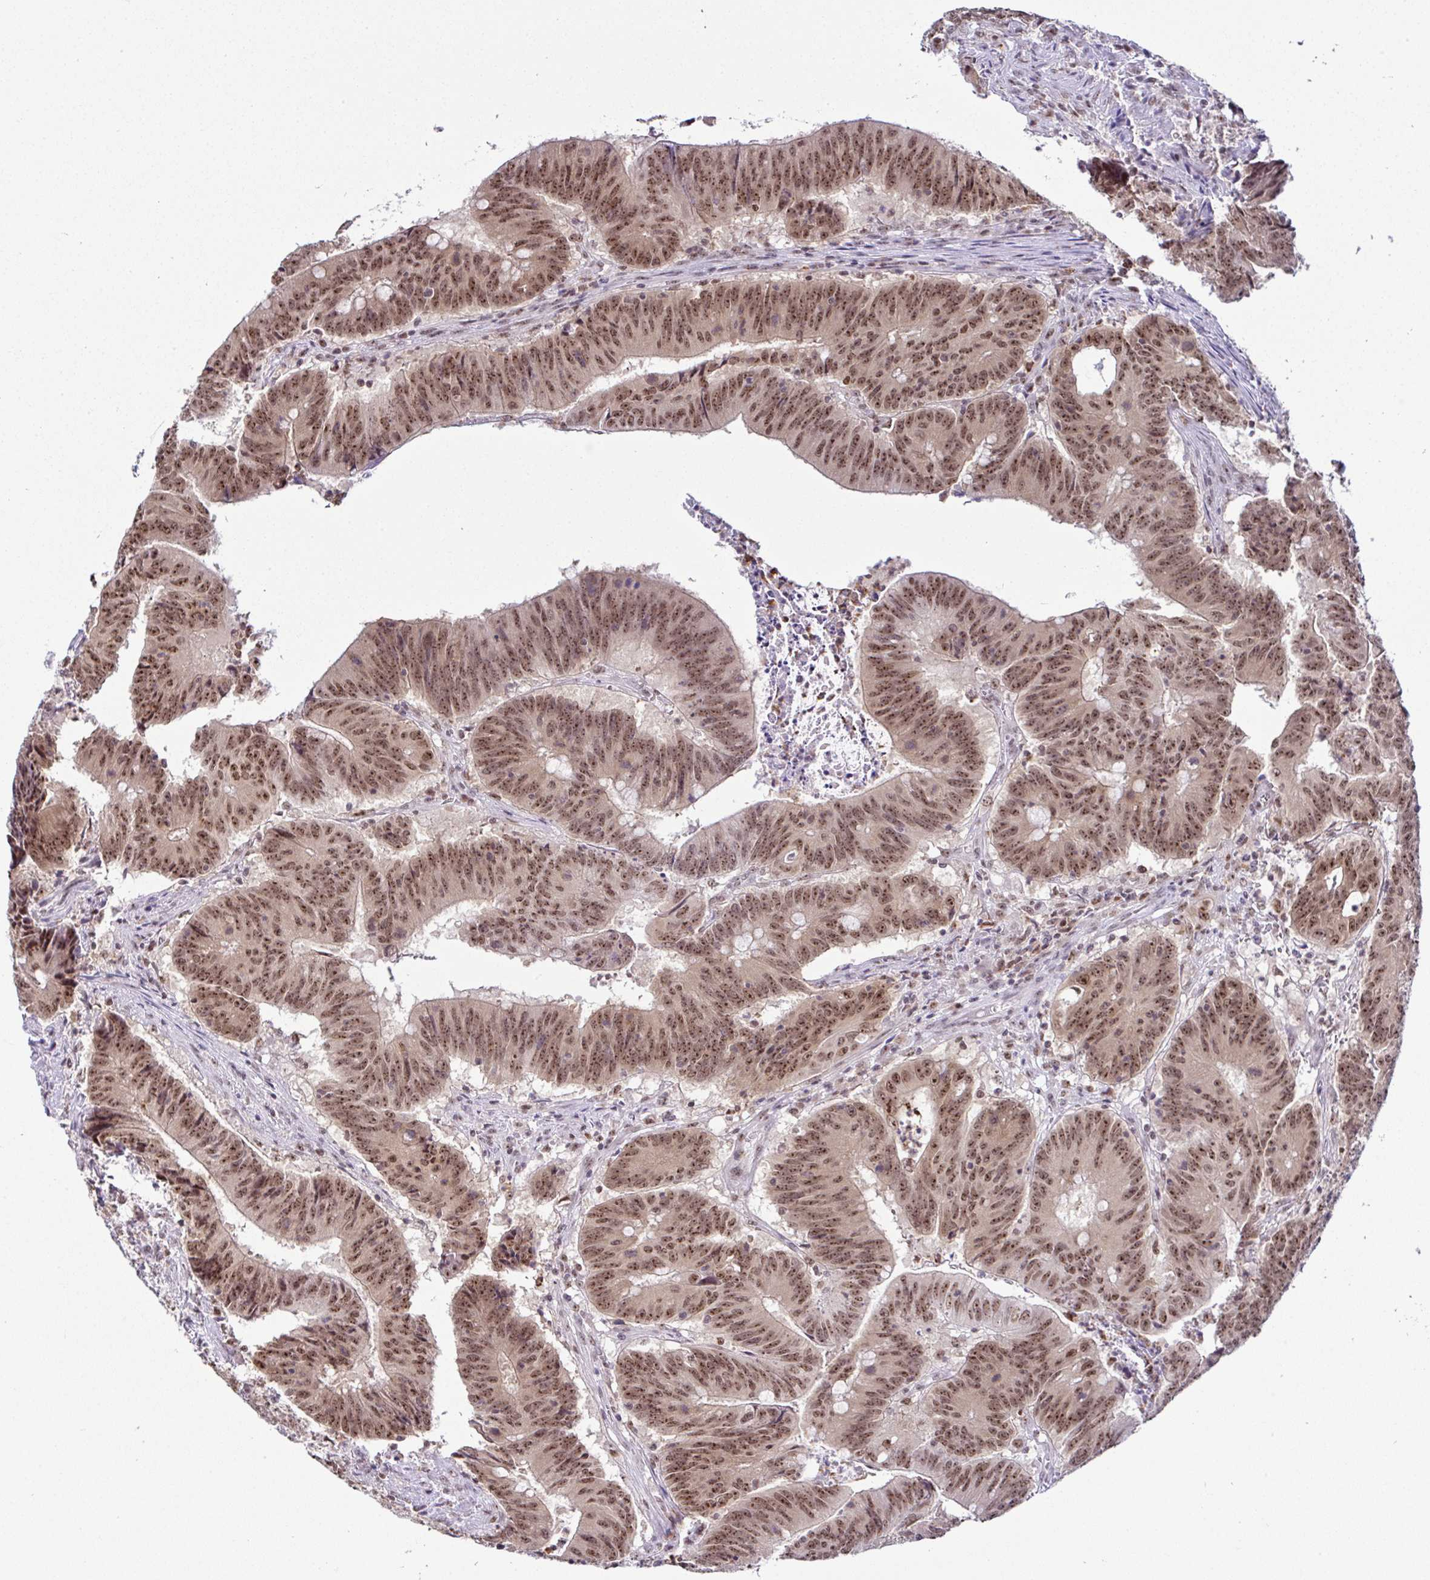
{"staining": {"intensity": "moderate", "quantity": ">75%", "location": "nuclear"}, "tissue": "colorectal cancer", "cell_type": "Tumor cells", "image_type": "cancer", "snomed": [{"axis": "morphology", "description": "Adenocarcinoma, NOS"}, {"axis": "topography", "description": "Colon"}], "caption": "Immunohistochemical staining of human adenocarcinoma (colorectal) displays moderate nuclear protein expression in approximately >75% of tumor cells.", "gene": "PTPN2", "patient": {"sex": "female", "age": 87}}